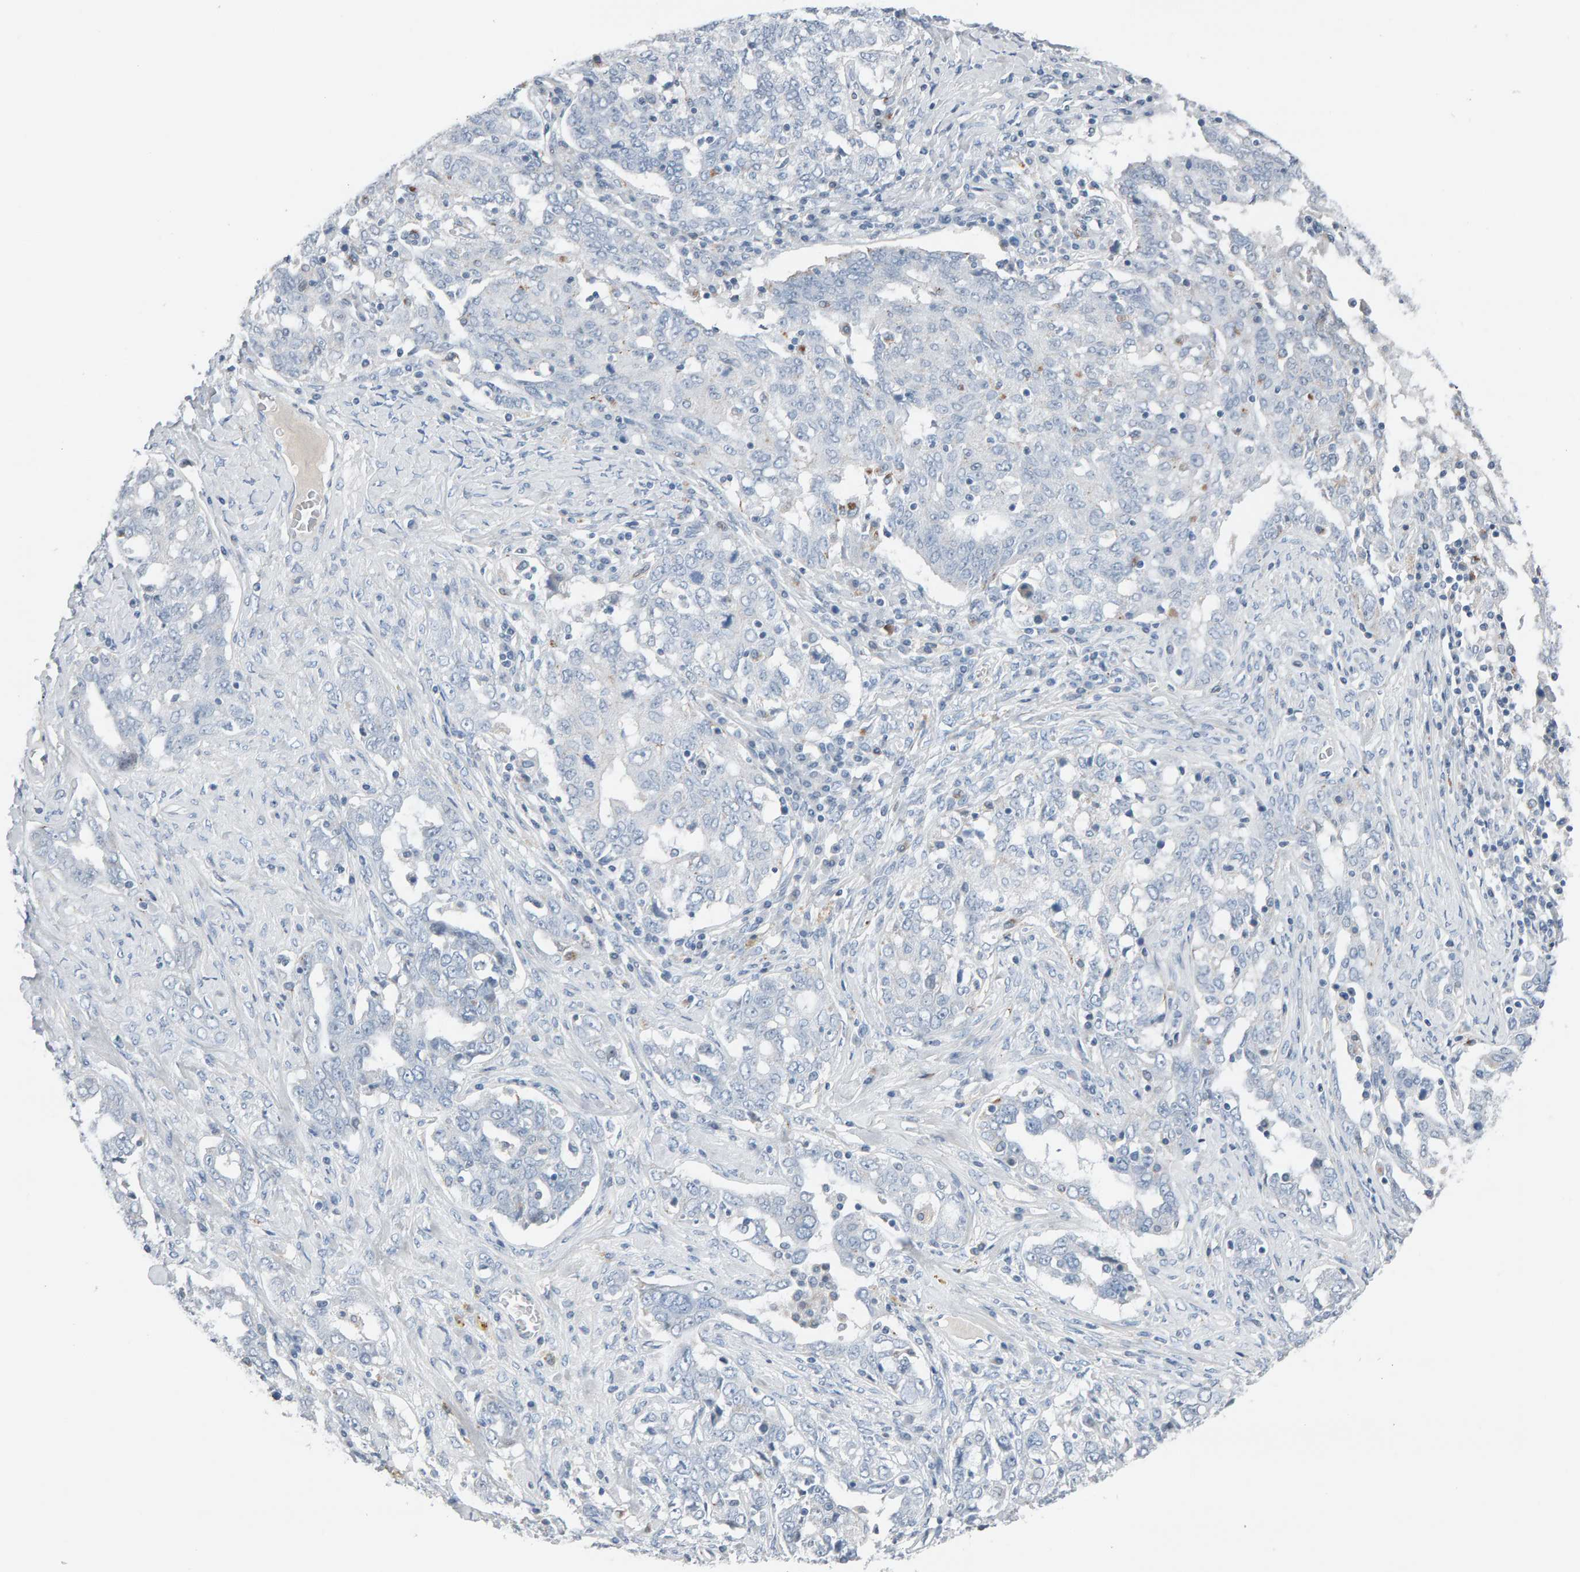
{"staining": {"intensity": "negative", "quantity": "none", "location": "none"}, "tissue": "ovarian cancer", "cell_type": "Tumor cells", "image_type": "cancer", "snomed": [{"axis": "morphology", "description": "Carcinoma, endometroid"}, {"axis": "topography", "description": "Ovary"}], "caption": "There is no significant positivity in tumor cells of endometroid carcinoma (ovarian). (DAB (3,3'-diaminobenzidine) immunohistochemistry (IHC) visualized using brightfield microscopy, high magnification).", "gene": "IPPK", "patient": {"sex": "female", "age": 62}}